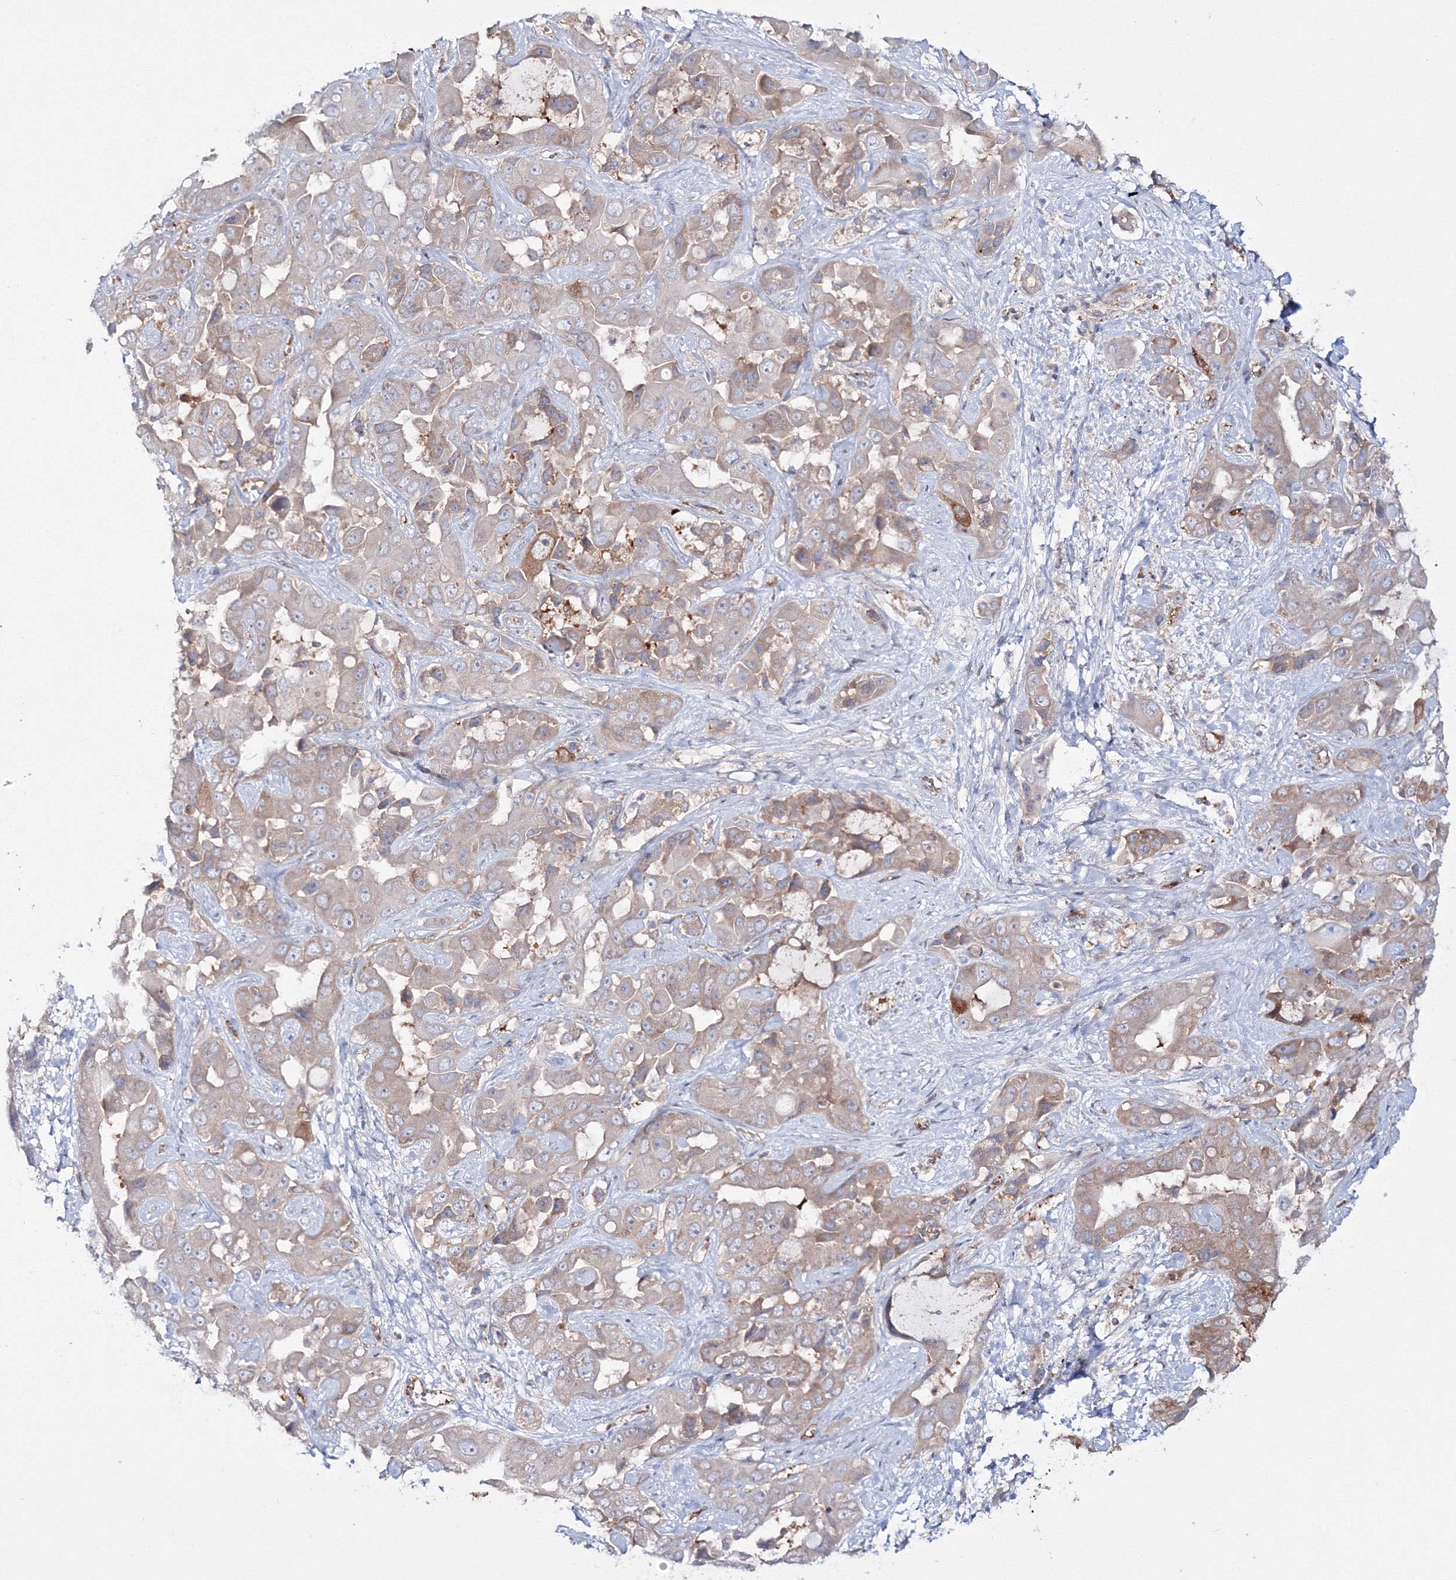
{"staining": {"intensity": "negative", "quantity": "none", "location": "none"}, "tissue": "liver cancer", "cell_type": "Tumor cells", "image_type": "cancer", "snomed": [{"axis": "morphology", "description": "Cholangiocarcinoma"}, {"axis": "topography", "description": "Liver"}], "caption": "Cholangiocarcinoma (liver) stained for a protein using immunohistochemistry reveals no staining tumor cells.", "gene": "HARS1", "patient": {"sex": "female", "age": 52}}